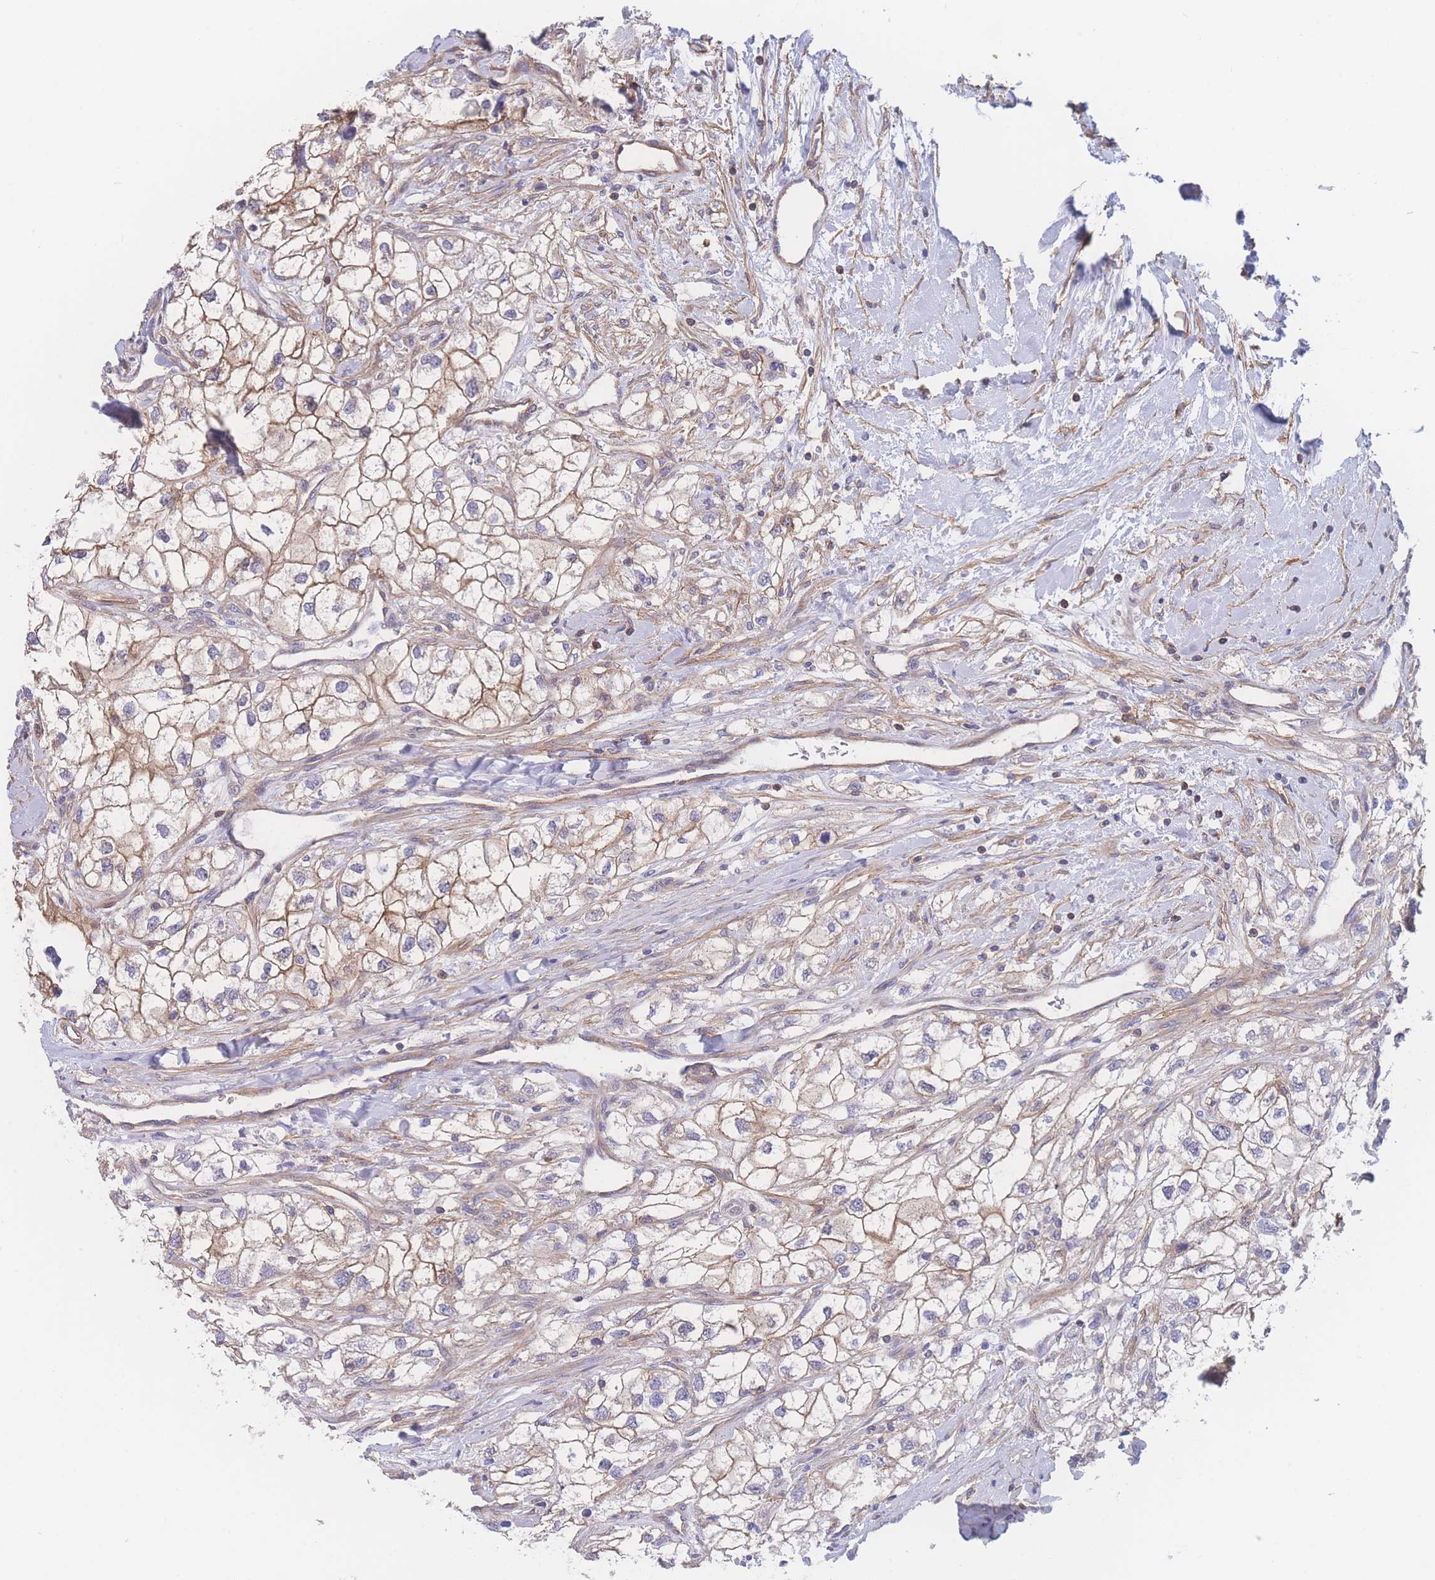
{"staining": {"intensity": "moderate", "quantity": "25%-75%", "location": "cytoplasmic/membranous"}, "tissue": "renal cancer", "cell_type": "Tumor cells", "image_type": "cancer", "snomed": [{"axis": "morphology", "description": "Adenocarcinoma, NOS"}, {"axis": "topography", "description": "Kidney"}], "caption": "IHC histopathology image of neoplastic tissue: renal cancer stained using immunohistochemistry demonstrates medium levels of moderate protein expression localized specifically in the cytoplasmic/membranous of tumor cells, appearing as a cytoplasmic/membranous brown color.", "gene": "CFAP97", "patient": {"sex": "male", "age": 59}}